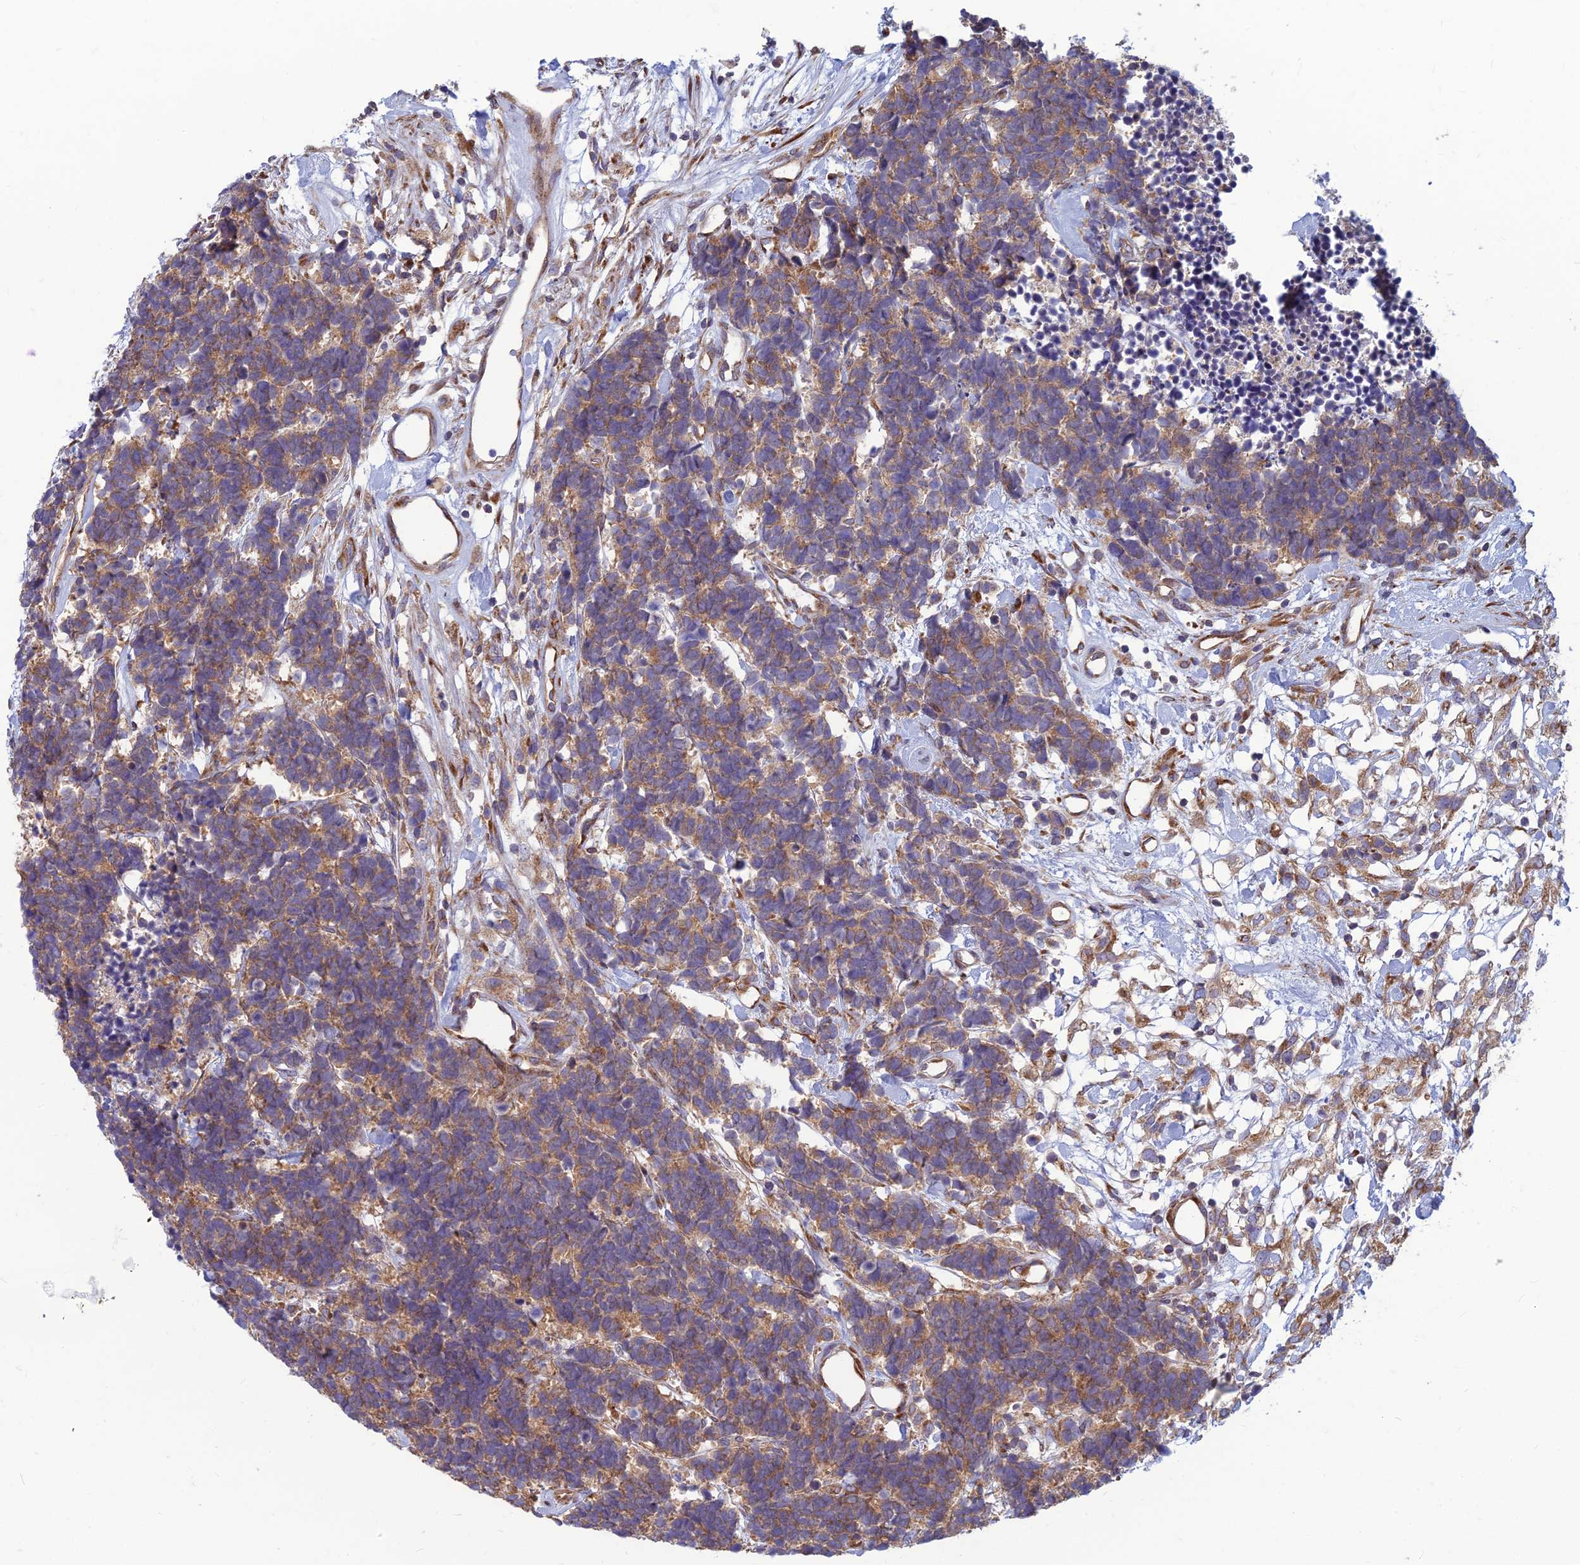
{"staining": {"intensity": "moderate", "quantity": ">75%", "location": "cytoplasmic/membranous"}, "tissue": "carcinoid", "cell_type": "Tumor cells", "image_type": "cancer", "snomed": [{"axis": "morphology", "description": "Carcinoma, NOS"}, {"axis": "morphology", "description": "Carcinoid, malignant, NOS"}, {"axis": "topography", "description": "Urinary bladder"}], "caption": "Carcinoma stained with a protein marker displays moderate staining in tumor cells.", "gene": "RPL17-C18orf32", "patient": {"sex": "male", "age": 57}}